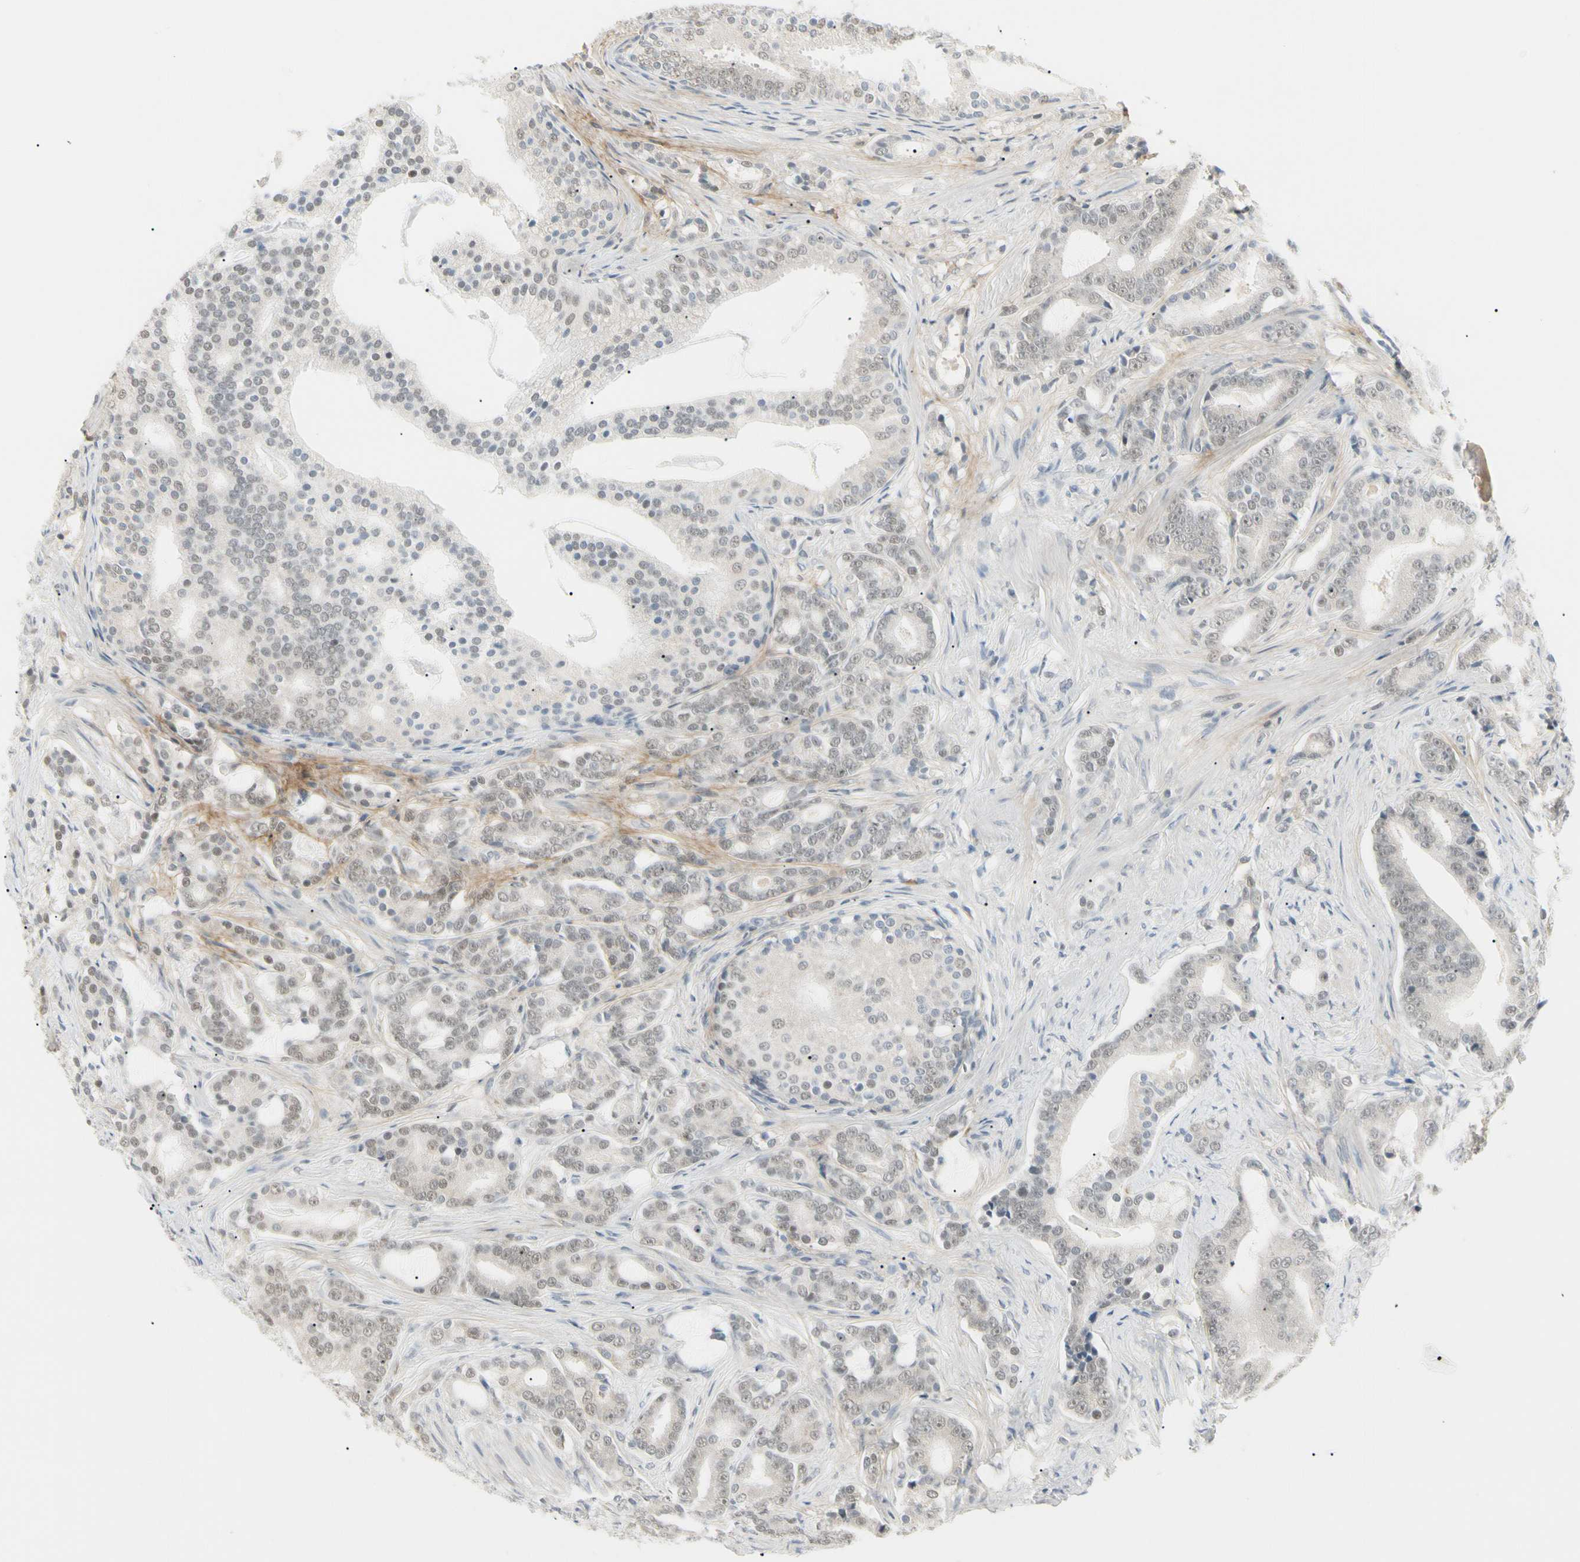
{"staining": {"intensity": "weak", "quantity": ">75%", "location": "nuclear"}, "tissue": "prostate cancer", "cell_type": "Tumor cells", "image_type": "cancer", "snomed": [{"axis": "morphology", "description": "Adenocarcinoma, Low grade"}, {"axis": "topography", "description": "Prostate"}], "caption": "Protein staining by immunohistochemistry (IHC) demonstrates weak nuclear positivity in approximately >75% of tumor cells in prostate cancer (adenocarcinoma (low-grade)).", "gene": "ASPN", "patient": {"sex": "male", "age": 58}}